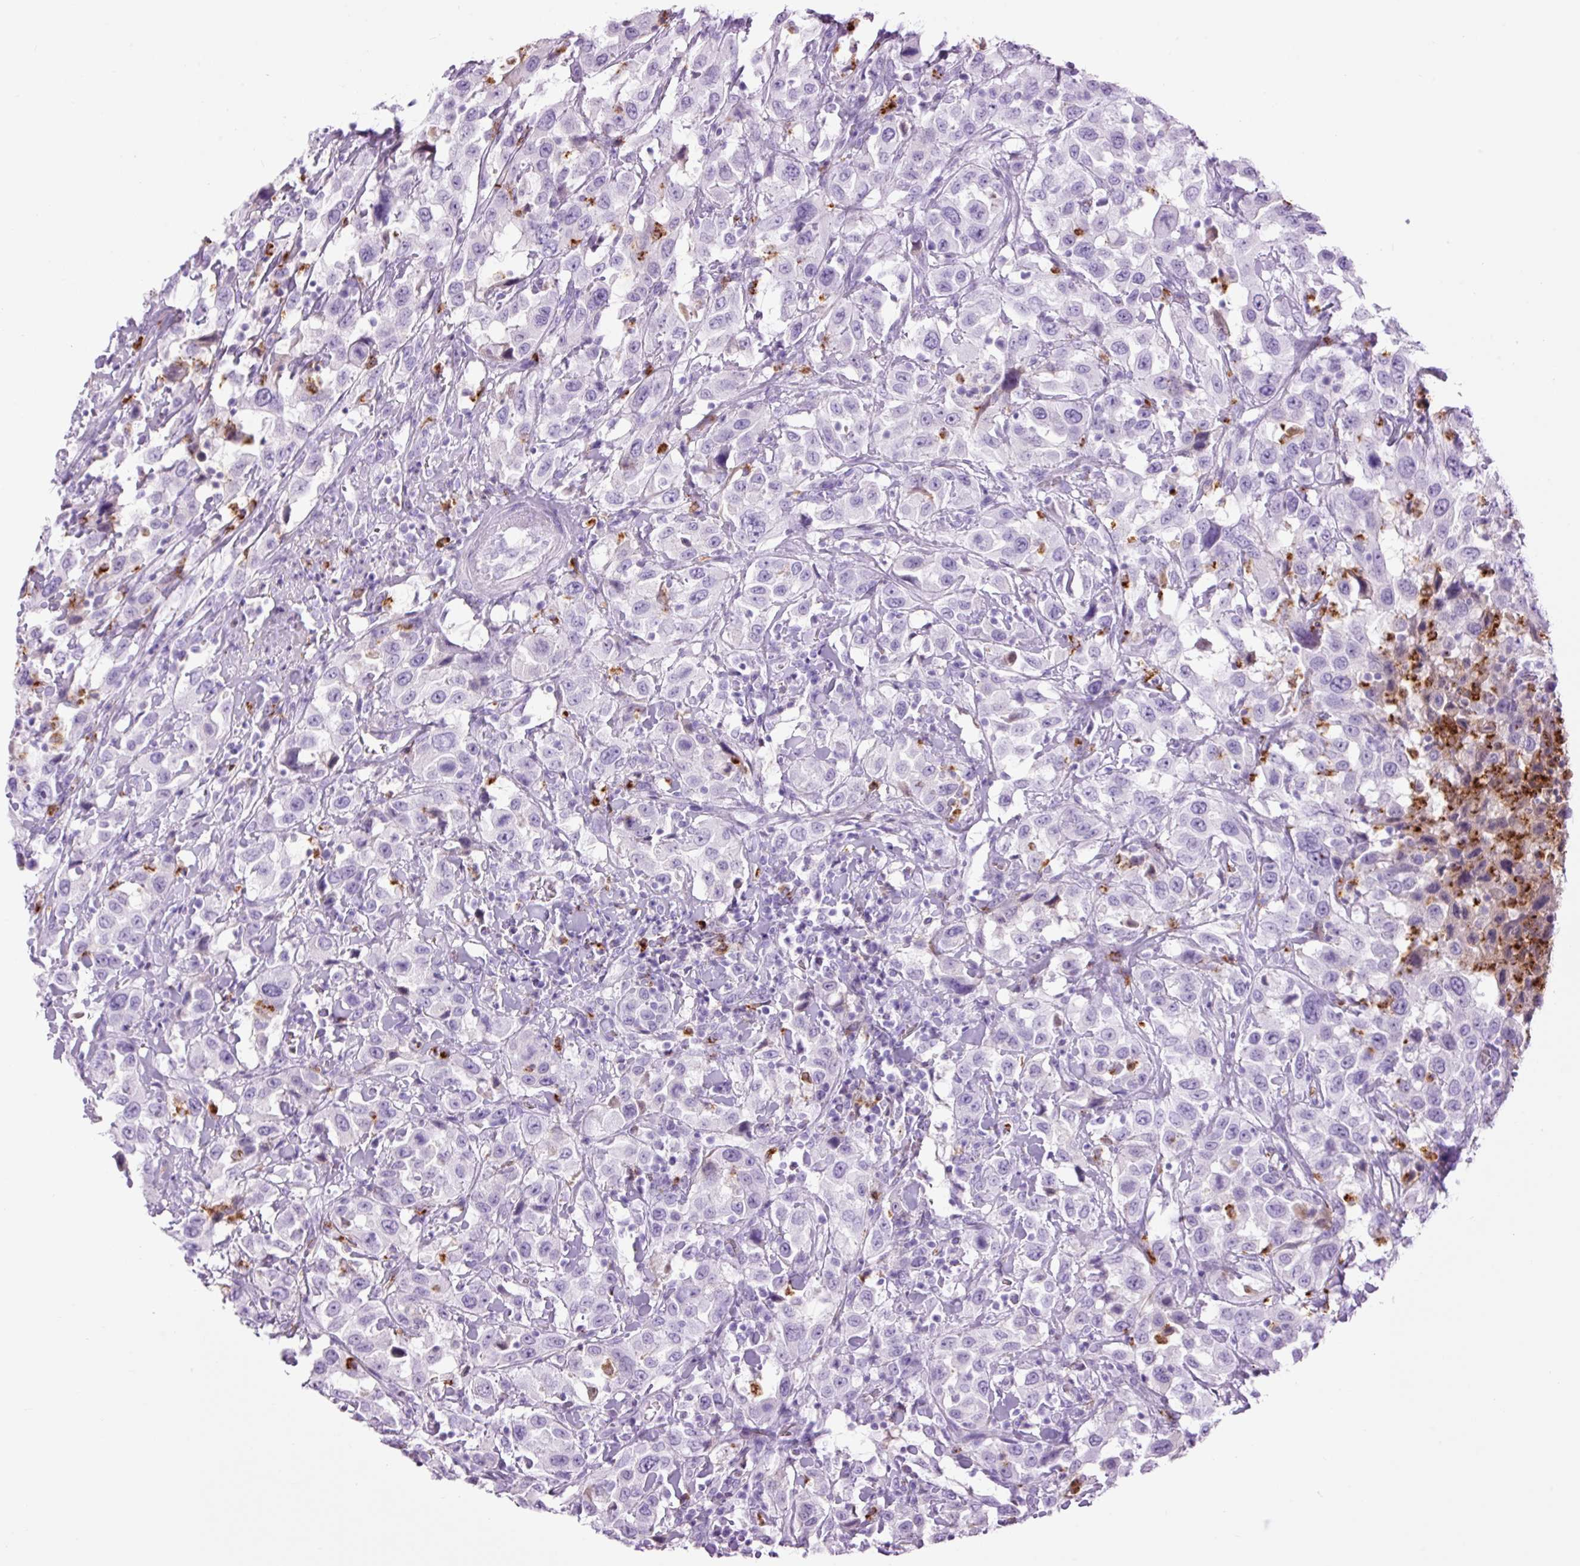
{"staining": {"intensity": "negative", "quantity": "none", "location": "none"}, "tissue": "urothelial cancer", "cell_type": "Tumor cells", "image_type": "cancer", "snomed": [{"axis": "morphology", "description": "Urothelial carcinoma, High grade"}, {"axis": "topography", "description": "Urinary bladder"}], "caption": "An image of urothelial cancer stained for a protein reveals no brown staining in tumor cells.", "gene": "LYZ", "patient": {"sex": "male", "age": 61}}